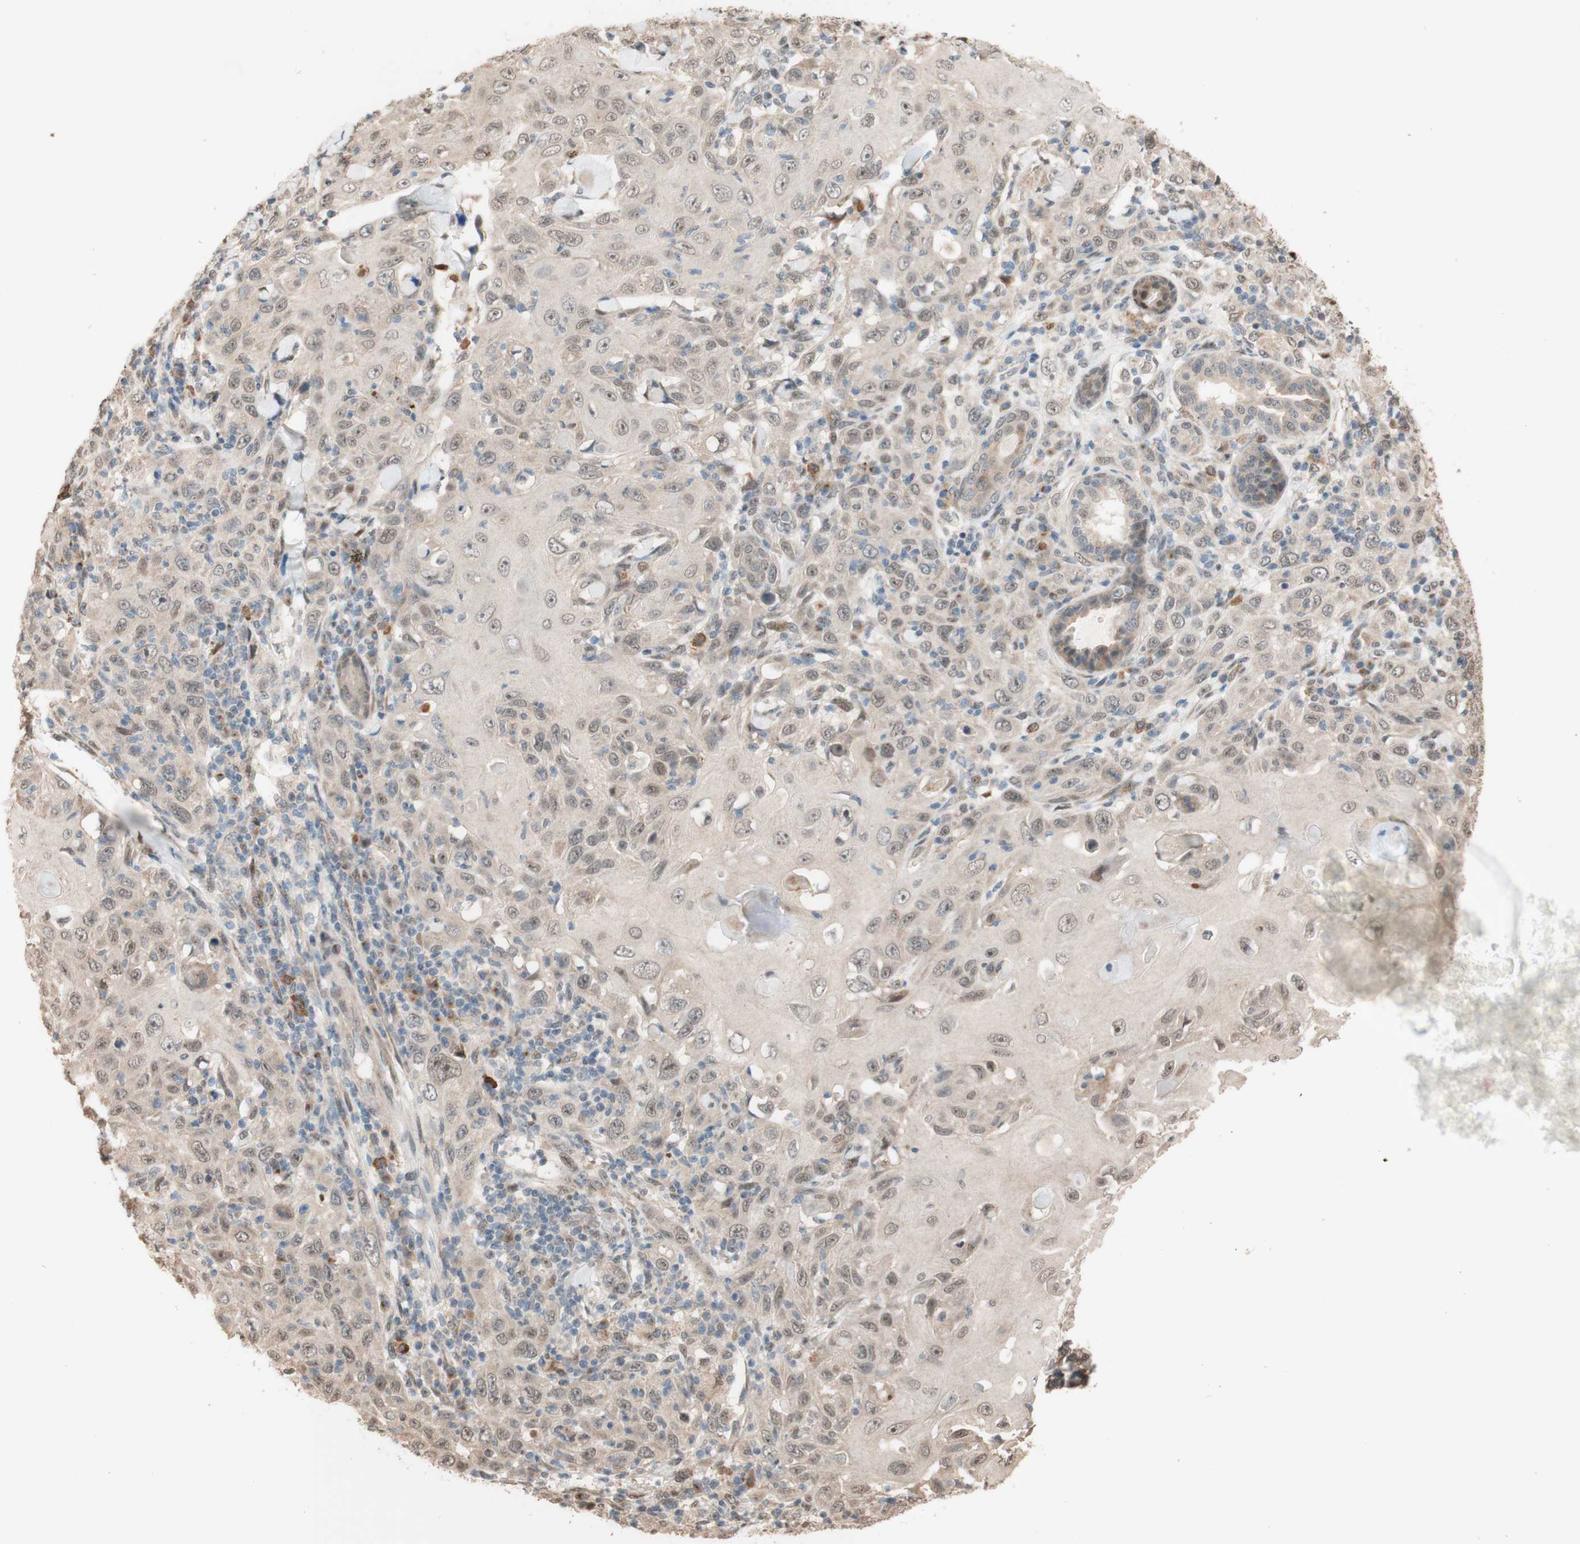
{"staining": {"intensity": "negative", "quantity": "none", "location": "none"}, "tissue": "skin cancer", "cell_type": "Tumor cells", "image_type": "cancer", "snomed": [{"axis": "morphology", "description": "Squamous cell carcinoma, NOS"}, {"axis": "topography", "description": "Skin"}], "caption": "Tumor cells are negative for protein expression in human skin cancer.", "gene": "CCNC", "patient": {"sex": "female", "age": 88}}